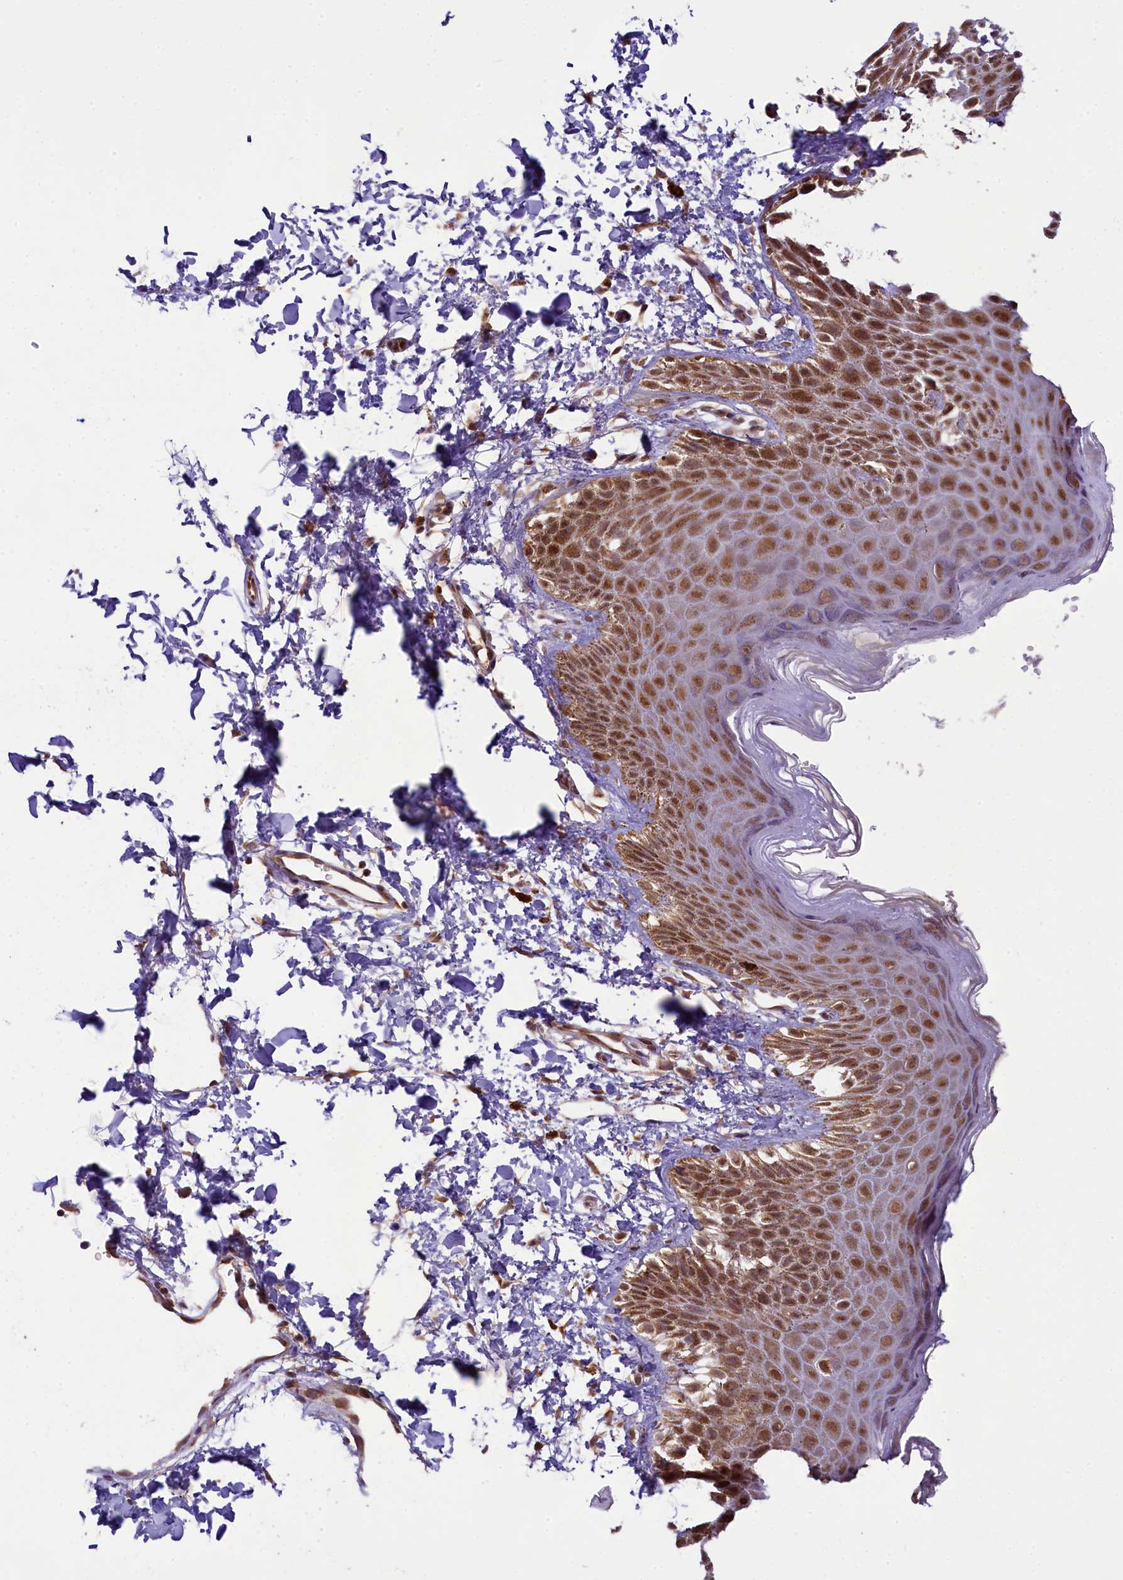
{"staining": {"intensity": "moderate", "quantity": ">75%", "location": "nuclear"}, "tissue": "skin", "cell_type": "Epidermal cells", "image_type": "normal", "snomed": [{"axis": "morphology", "description": "Normal tissue, NOS"}, {"axis": "topography", "description": "Anal"}], "caption": "The micrograph shows a brown stain indicating the presence of a protein in the nuclear of epidermal cells in skin.", "gene": "PAF1", "patient": {"sex": "male", "age": 44}}